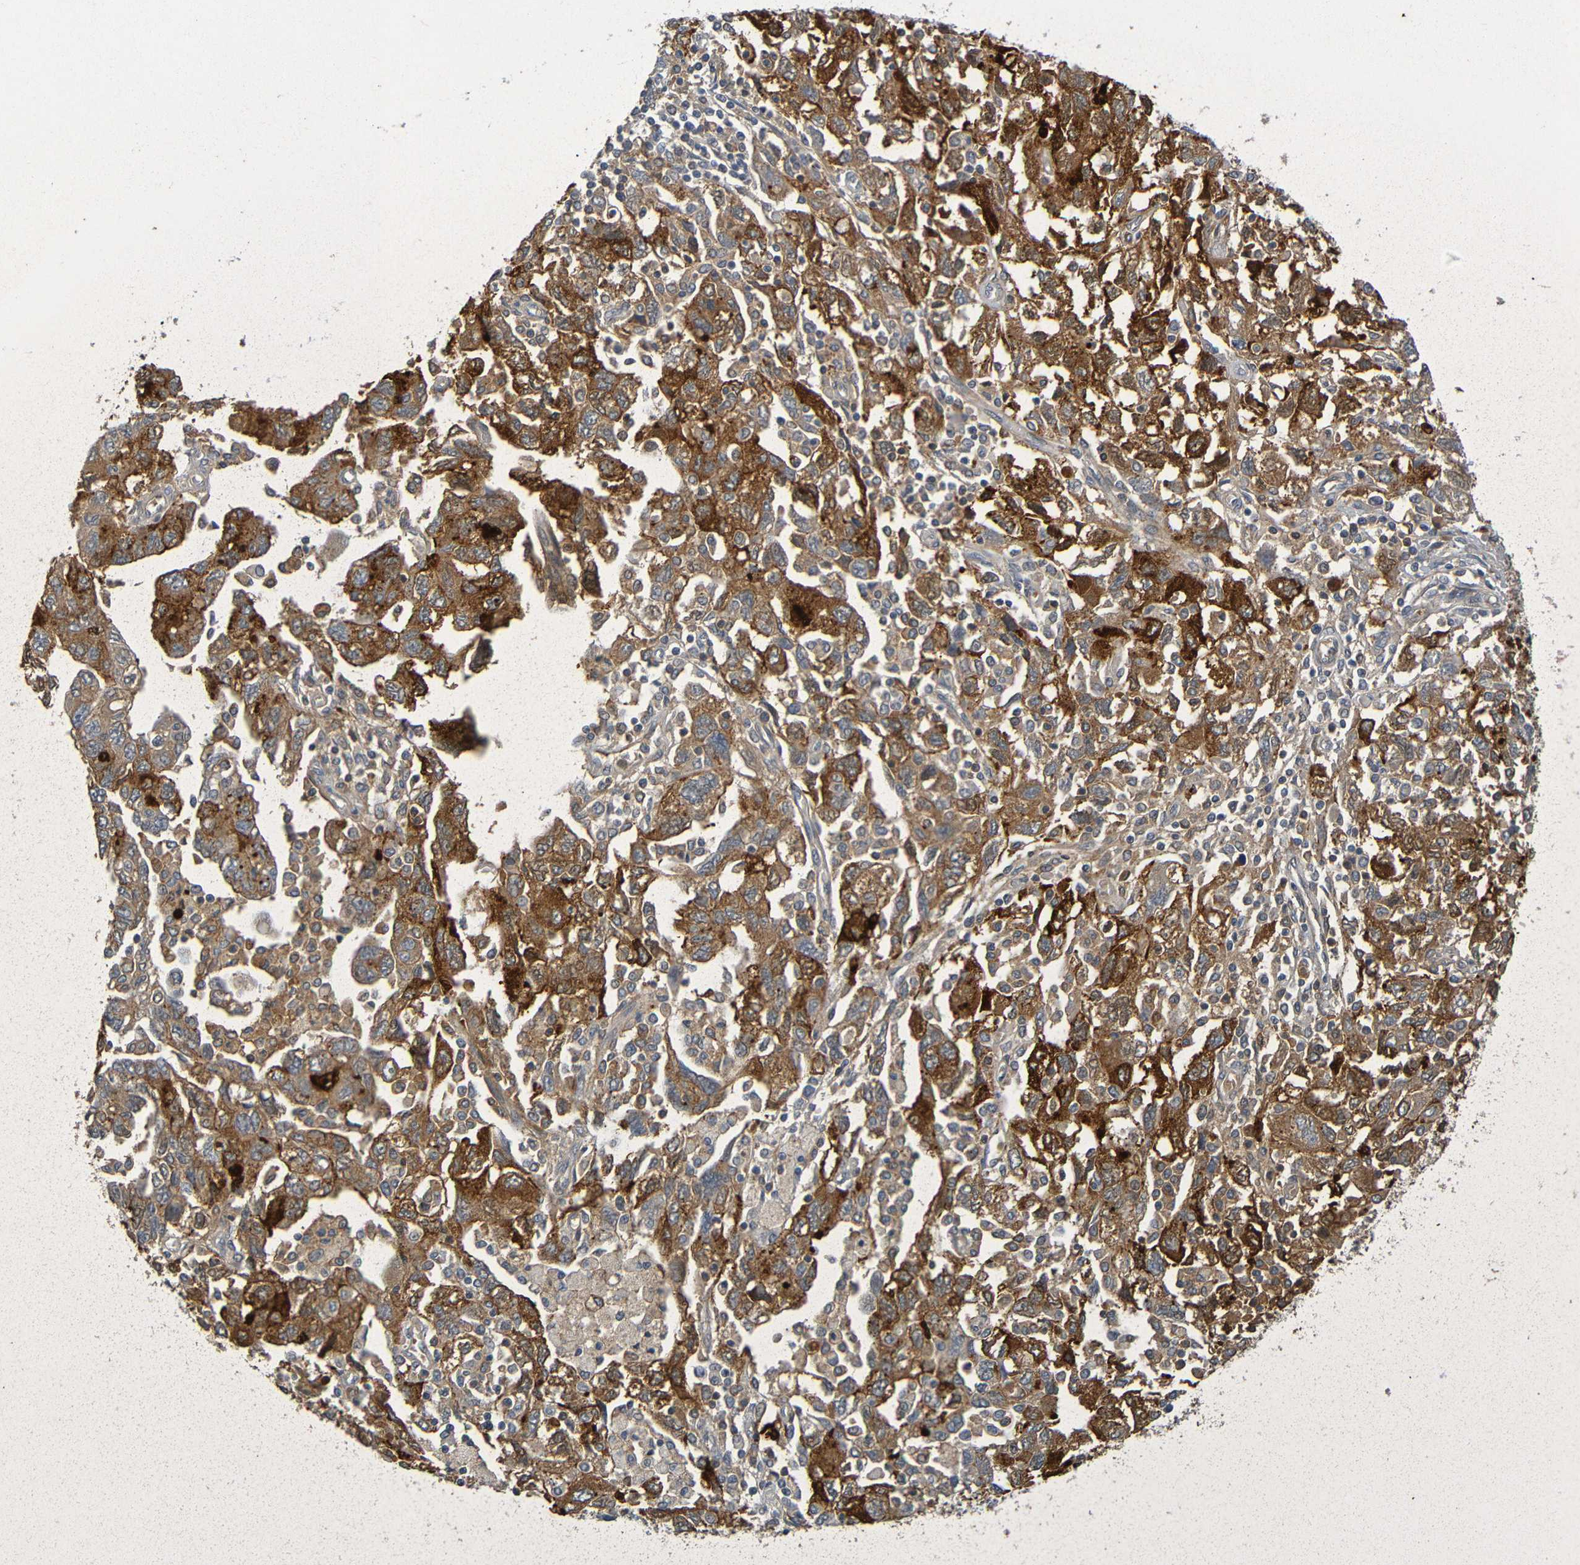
{"staining": {"intensity": "strong", "quantity": ">75%", "location": "cytoplasmic/membranous"}, "tissue": "ovarian cancer", "cell_type": "Tumor cells", "image_type": "cancer", "snomed": [{"axis": "morphology", "description": "Carcinoma, NOS"}, {"axis": "morphology", "description": "Cystadenocarcinoma, serous, NOS"}, {"axis": "topography", "description": "Ovary"}], "caption": "Carcinoma (ovarian) was stained to show a protein in brown. There is high levels of strong cytoplasmic/membranous staining in about >75% of tumor cells.", "gene": "IL10", "patient": {"sex": "female", "age": 69}}